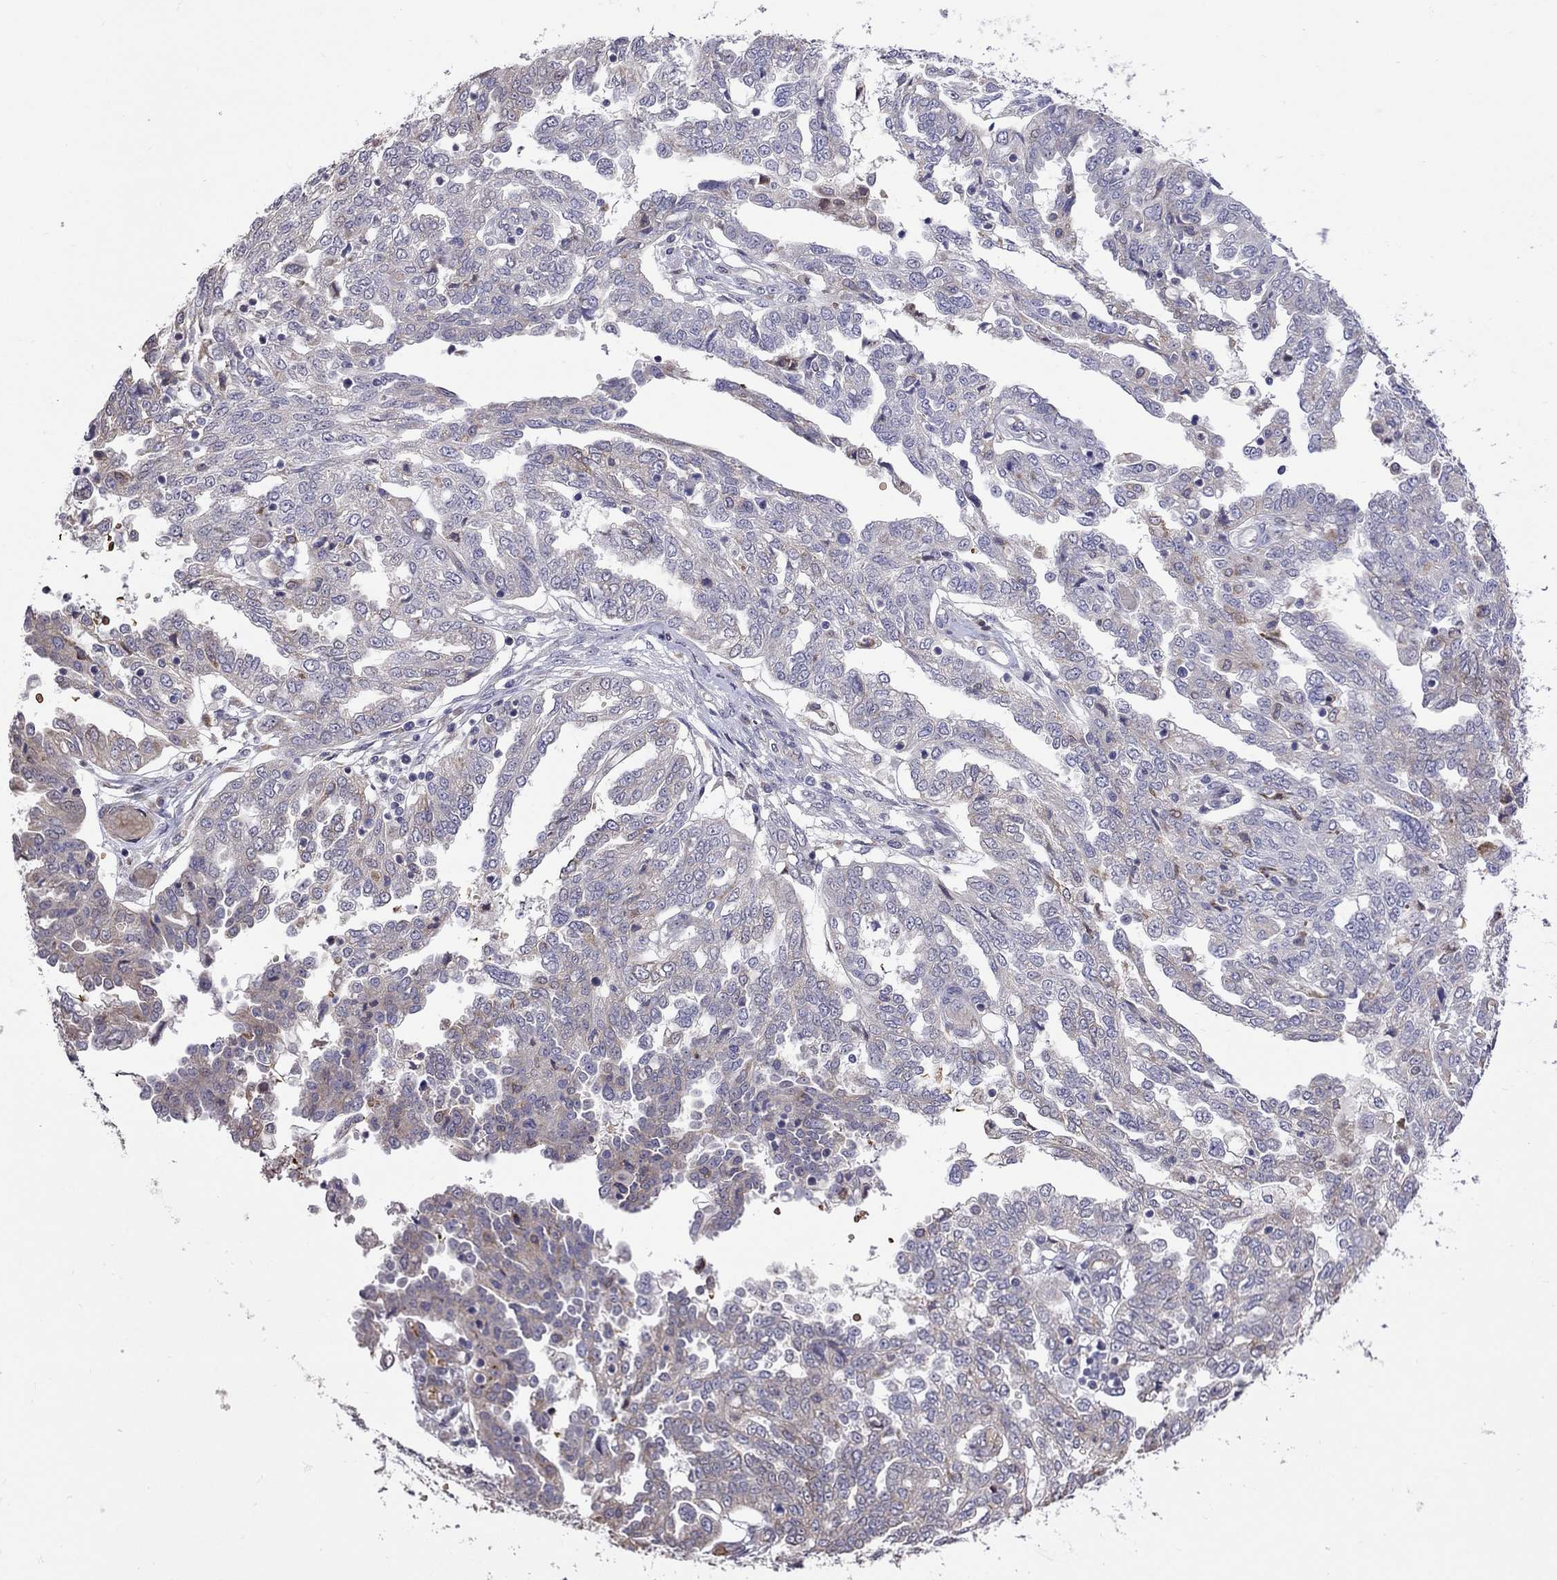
{"staining": {"intensity": "weak", "quantity": "<25%", "location": "cytoplasmic/membranous"}, "tissue": "ovarian cancer", "cell_type": "Tumor cells", "image_type": "cancer", "snomed": [{"axis": "morphology", "description": "Cystadenocarcinoma, serous, NOS"}, {"axis": "topography", "description": "Ovary"}], "caption": "Image shows no significant protein staining in tumor cells of ovarian cancer.", "gene": "ADAM28", "patient": {"sex": "female", "age": 67}}